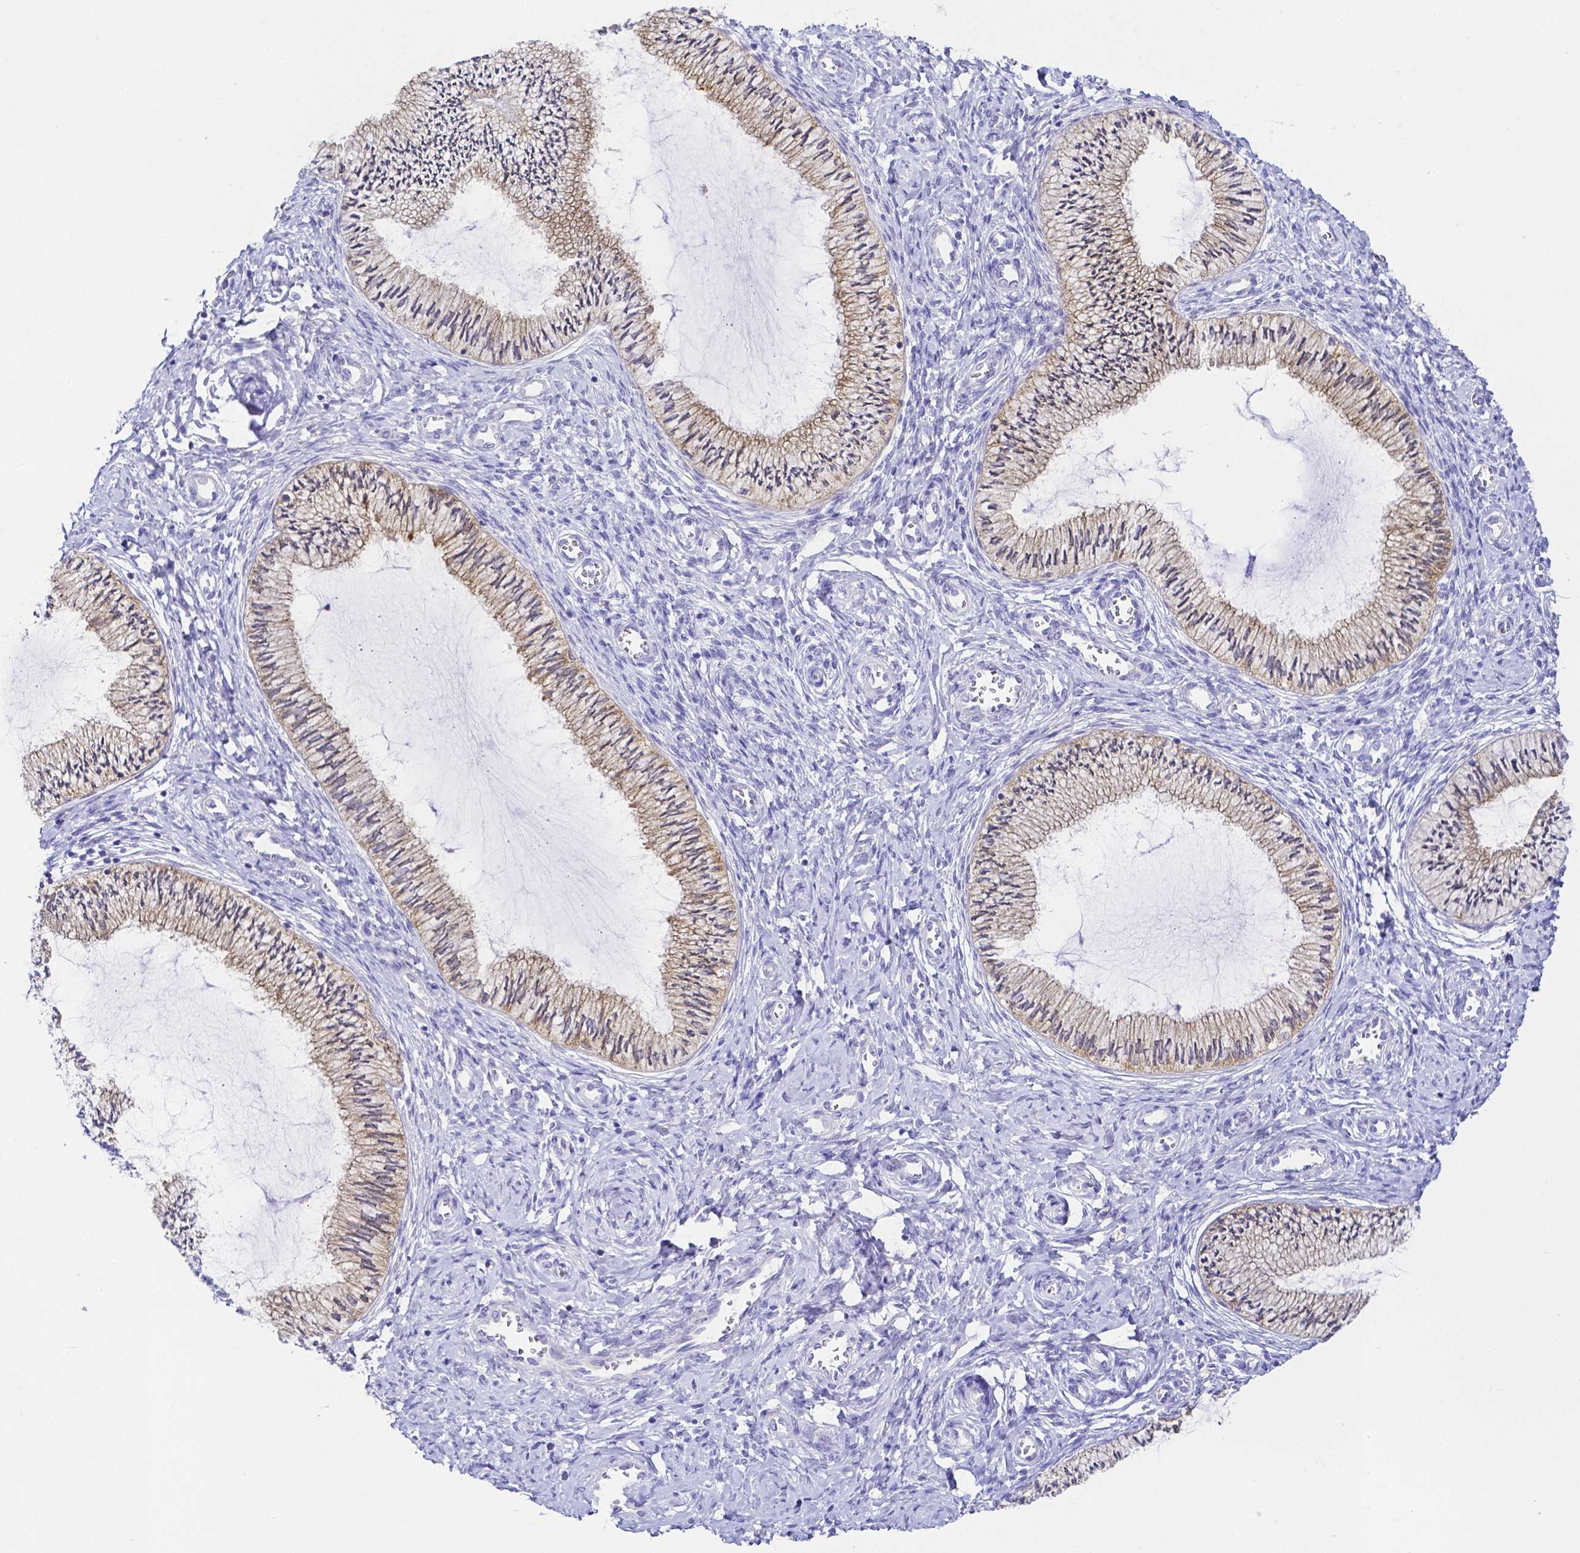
{"staining": {"intensity": "weak", "quantity": ">75%", "location": "cytoplasmic/membranous"}, "tissue": "cervix", "cell_type": "Glandular cells", "image_type": "normal", "snomed": [{"axis": "morphology", "description": "Normal tissue, NOS"}, {"axis": "topography", "description": "Cervix"}], "caption": "Brown immunohistochemical staining in benign cervix exhibits weak cytoplasmic/membranous positivity in about >75% of glandular cells.", "gene": "PKP3", "patient": {"sex": "female", "age": 24}}